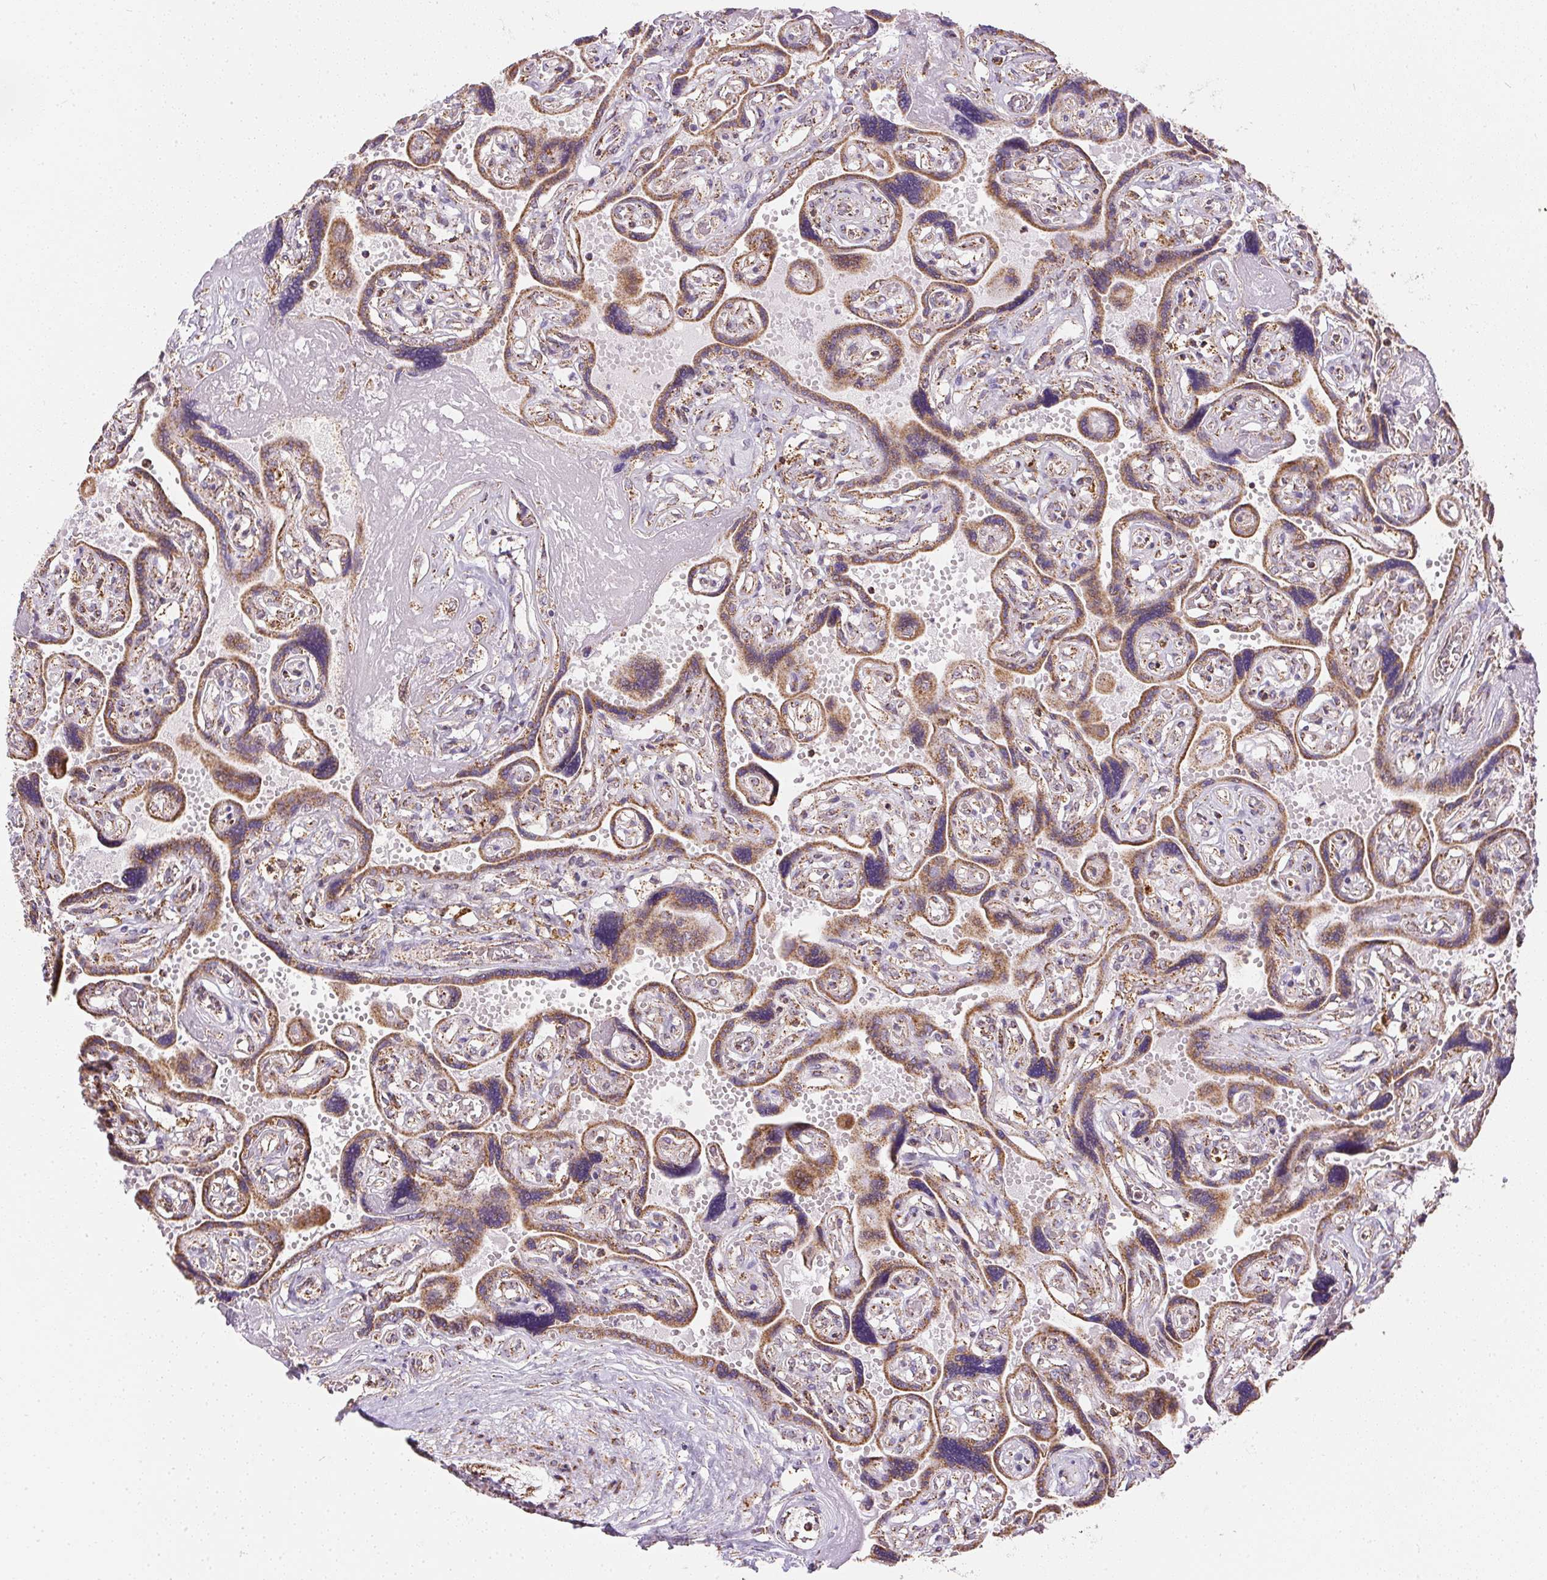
{"staining": {"intensity": "weak", "quantity": ">75%", "location": "cytoplasmic/membranous"}, "tissue": "placenta", "cell_type": "Decidual cells", "image_type": "normal", "snomed": [{"axis": "morphology", "description": "Normal tissue, NOS"}, {"axis": "topography", "description": "Placenta"}], "caption": "Placenta was stained to show a protein in brown. There is low levels of weak cytoplasmic/membranous expression in approximately >75% of decidual cells. (brown staining indicates protein expression, while blue staining denotes nuclei).", "gene": "MAPK11", "patient": {"sex": "female", "age": 32}}